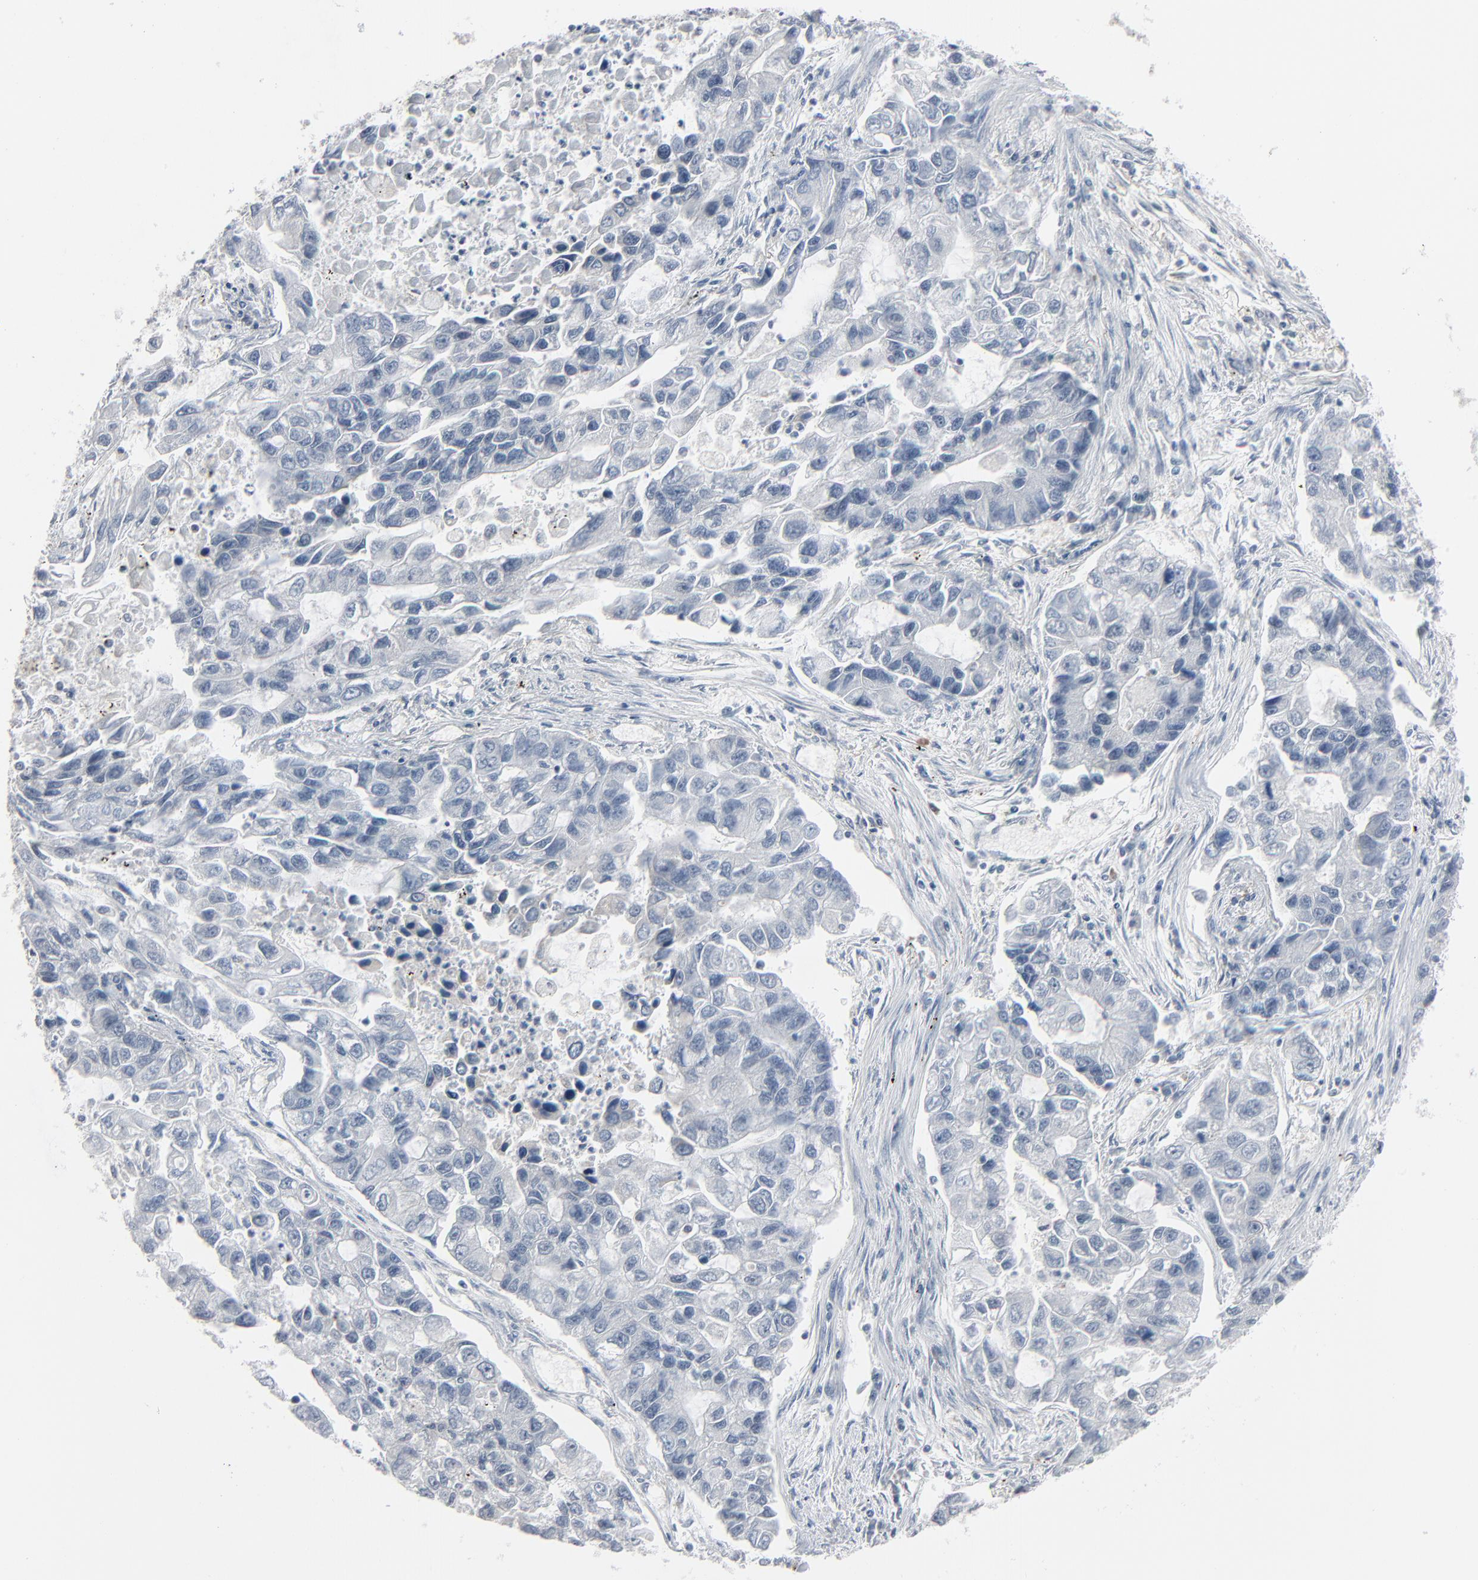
{"staining": {"intensity": "negative", "quantity": "none", "location": "none"}, "tissue": "lung cancer", "cell_type": "Tumor cells", "image_type": "cancer", "snomed": [{"axis": "morphology", "description": "Adenocarcinoma, NOS"}, {"axis": "topography", "description": "Lung"}], "caption": "An IHC histopathology image of adenocarcinoma (lung) is shown. There is no staining in tumor cells of adenocarcinoma (lung).", "gene": "SAGE1", "patient": {"sex": "female", "age": 51}}